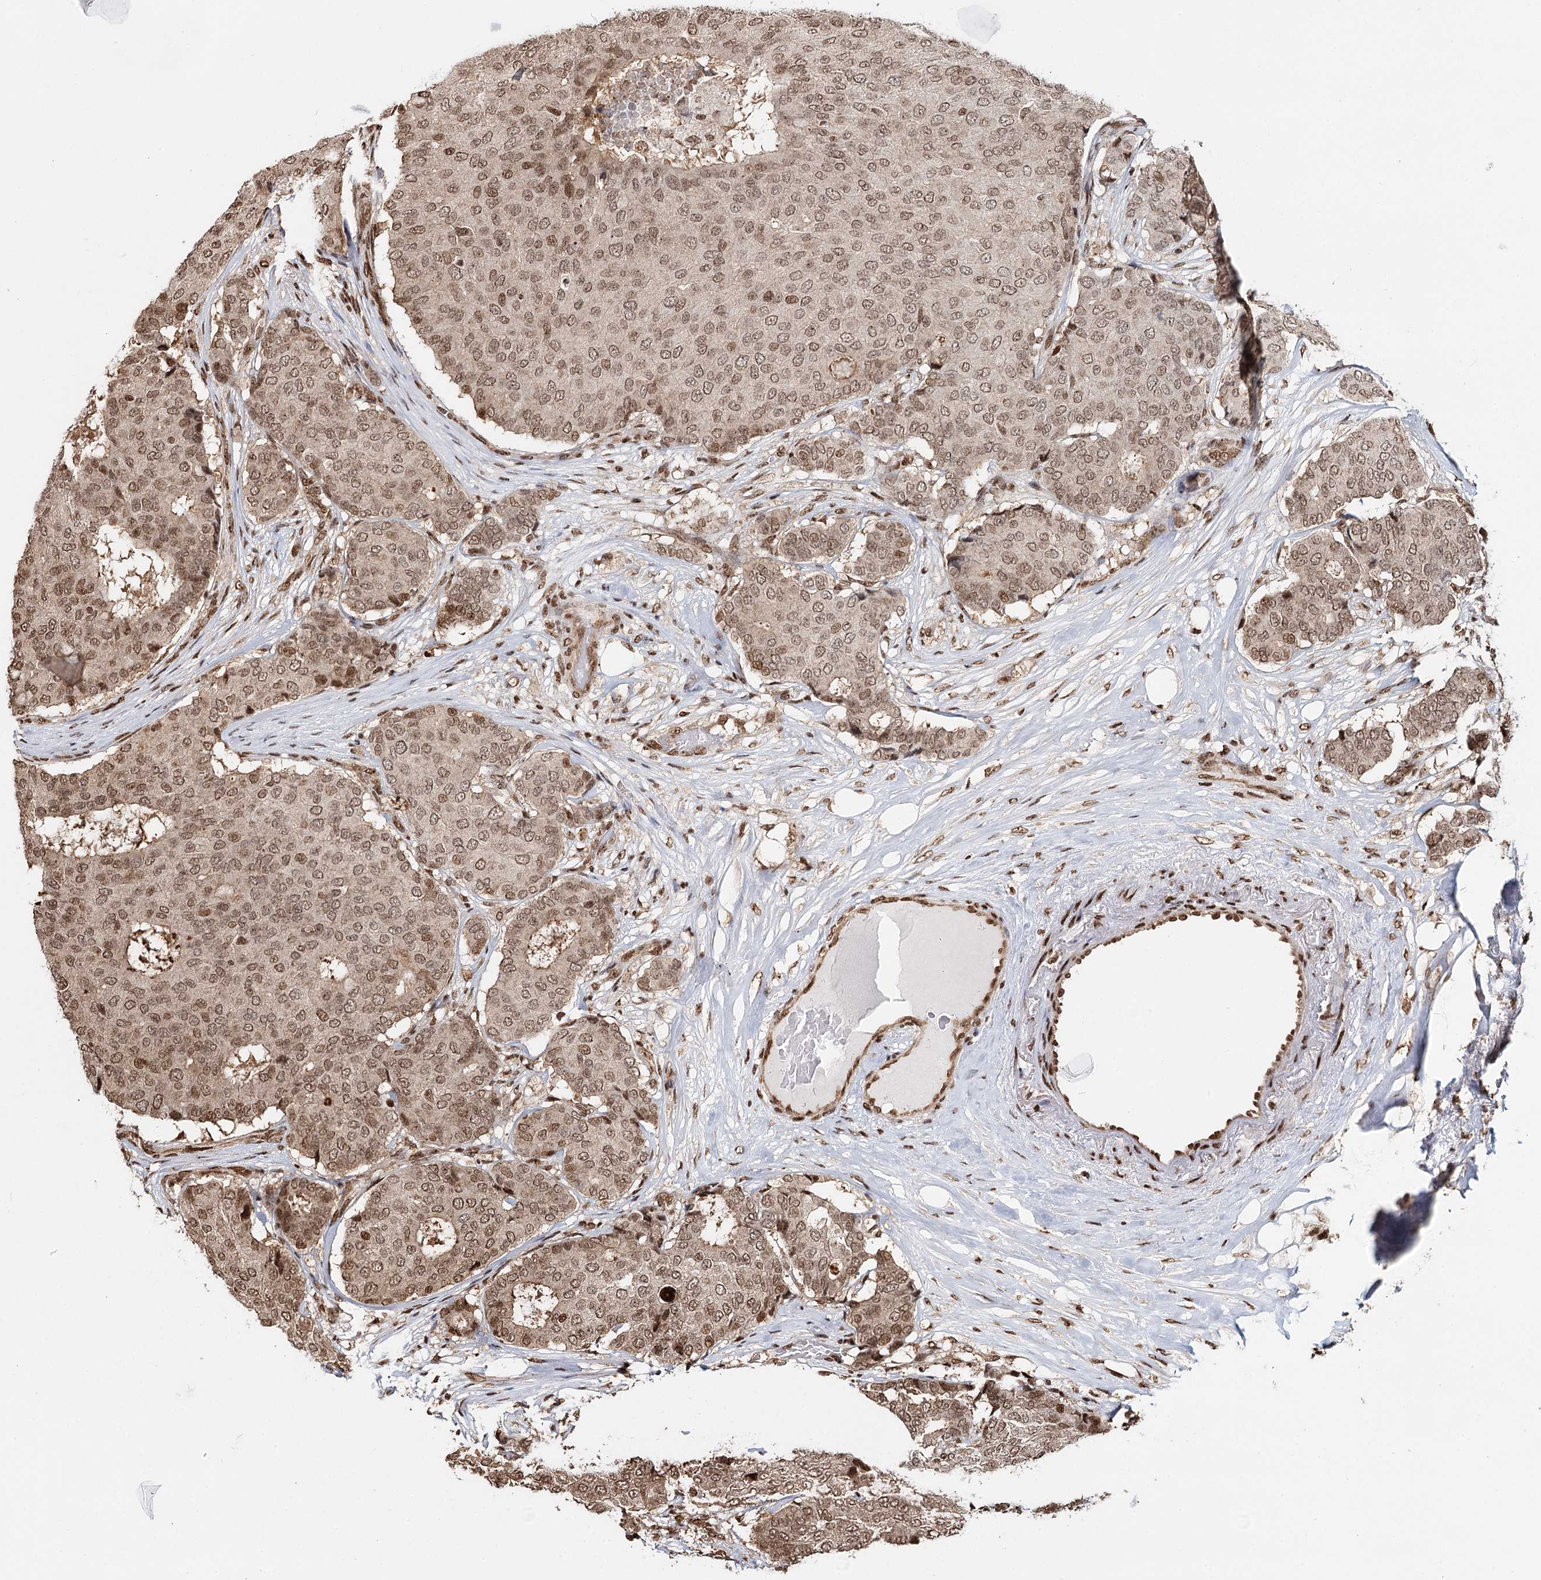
{"staining": {"intensity": "moderate", "quantity": ">75%", "location": "nuclear"}, "tissue": "breast cancer", "cell_type": "Tumor cells", "image_type": "cancer", "snomed": [{"axis": "morphology", "description": "Duct carcinoma"}, {"axis": "topography", "description": "Breast"}], "caption": "Tumor cells show medium levels of moderate nuclear positivity in about >75% of cells in human infiltrating ductal carcinoma (breast).", "gene": "RPS27A", "patient": {"sex": "female", "age": 75}}